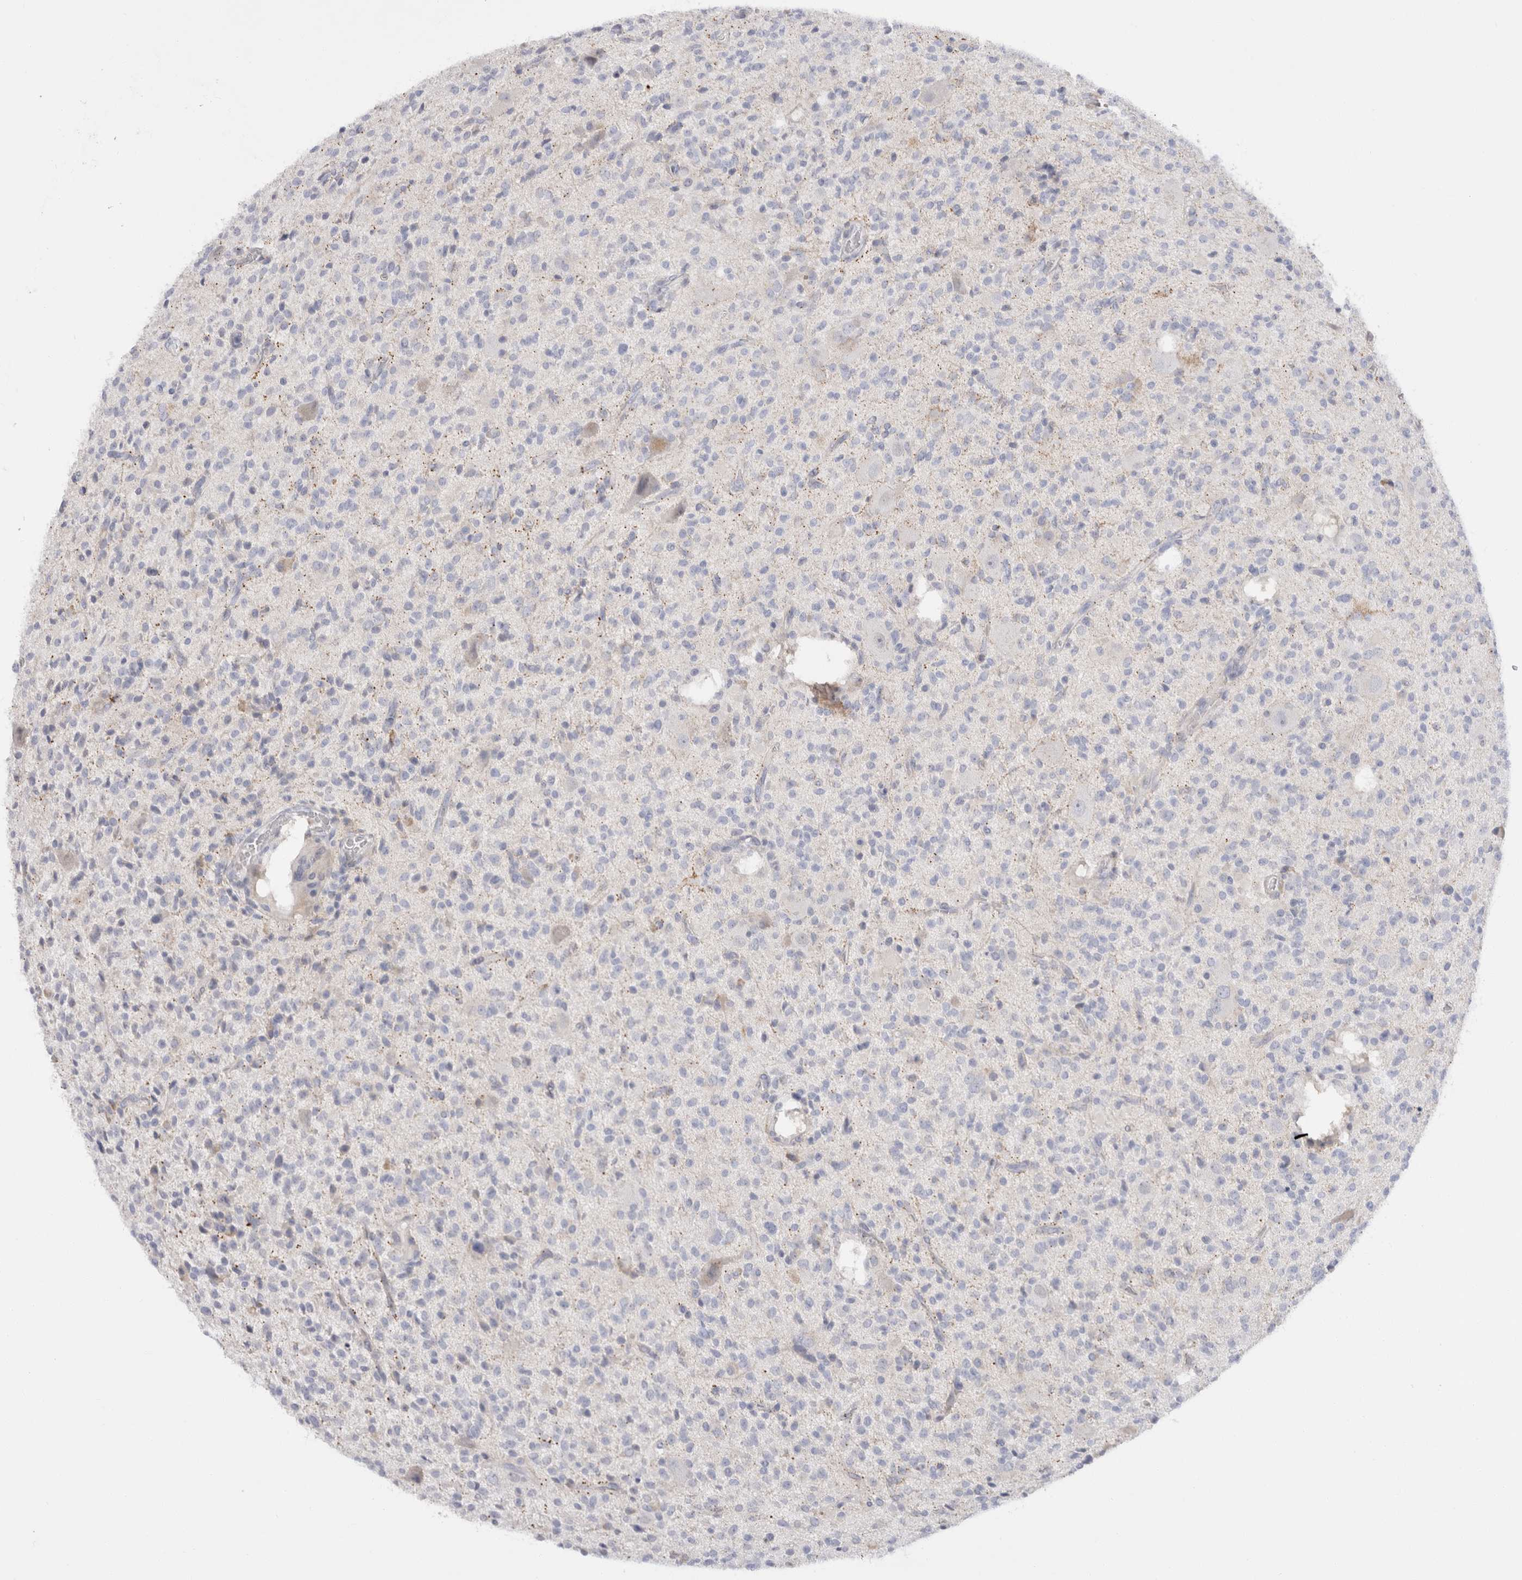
{"staining": {"intensity": "negative", "quantity": "none", "location": "none"}, "tissue": "glioma", "cell_type": "Tumor cells", "image_type": "cancer", "snomed": [{"axis": "morphology", "description": "Glioma, malignant, High grade"}, {"axis": "topography", "description": "Brain"}], "caption": "The image reveals no significant positivity in tumor cells of high-grade glioma (malignant).", "gene": "SPINK2", "patient": {"sex": "male", "age": 34}}